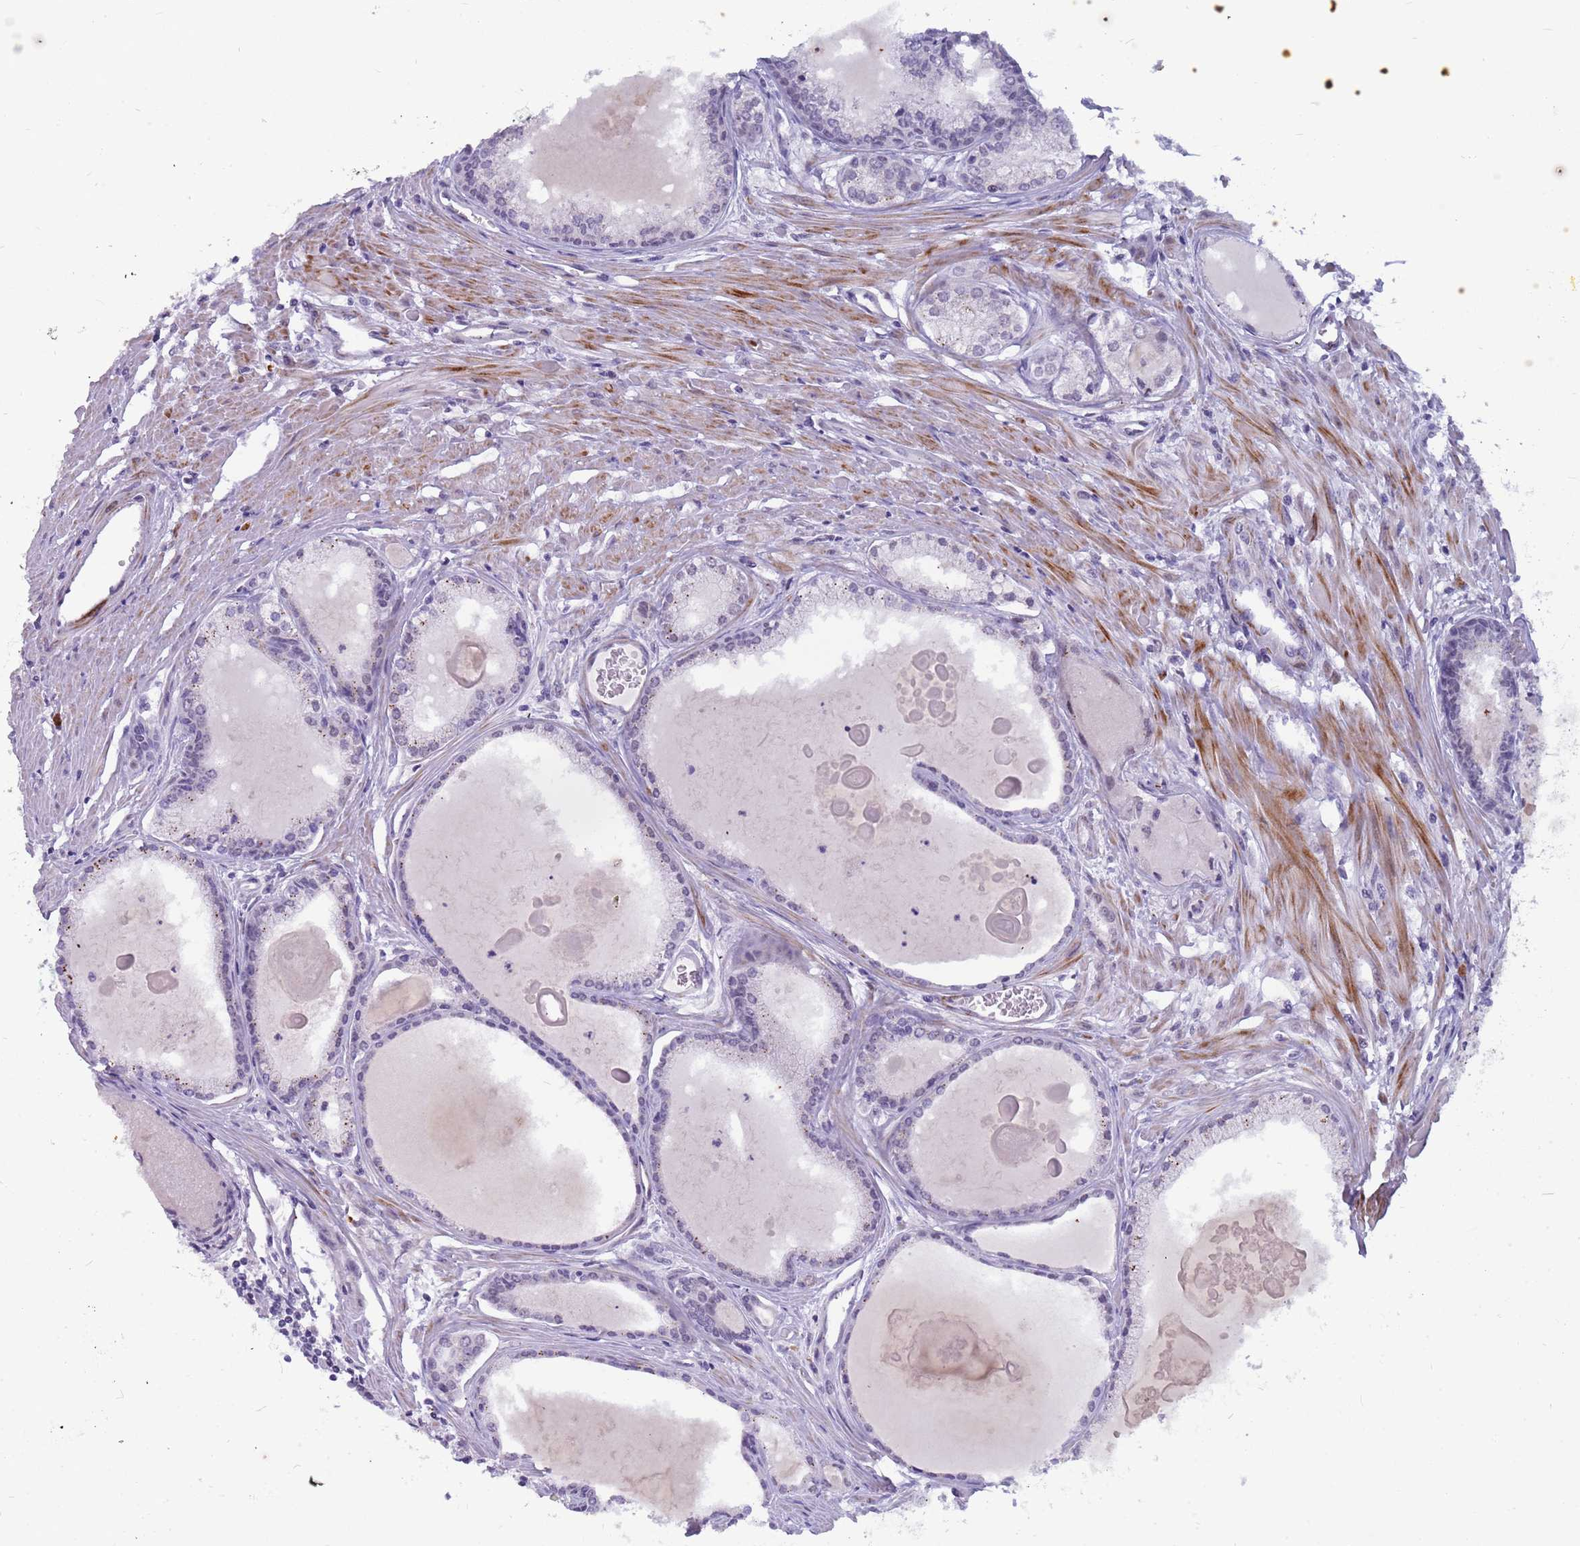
{"staining": {"intensity": "negative", "quantity": "none", "location": "none"}, "tissue": "prostate cancer", "cell_type": "Tumor cells", "image_type": "cancer", "snomed": [{"axis": "morphology", "description": "Adenocarcinoma, High grade"}, {"axis": "topography", "description": "Prostate"}], "caption": "IHC of prostate adenocarcinoma (high-grade) shows no positivity in tumor cells.", "gene": "CXorf65", "patient": {"sex": "male", "age": 68}}